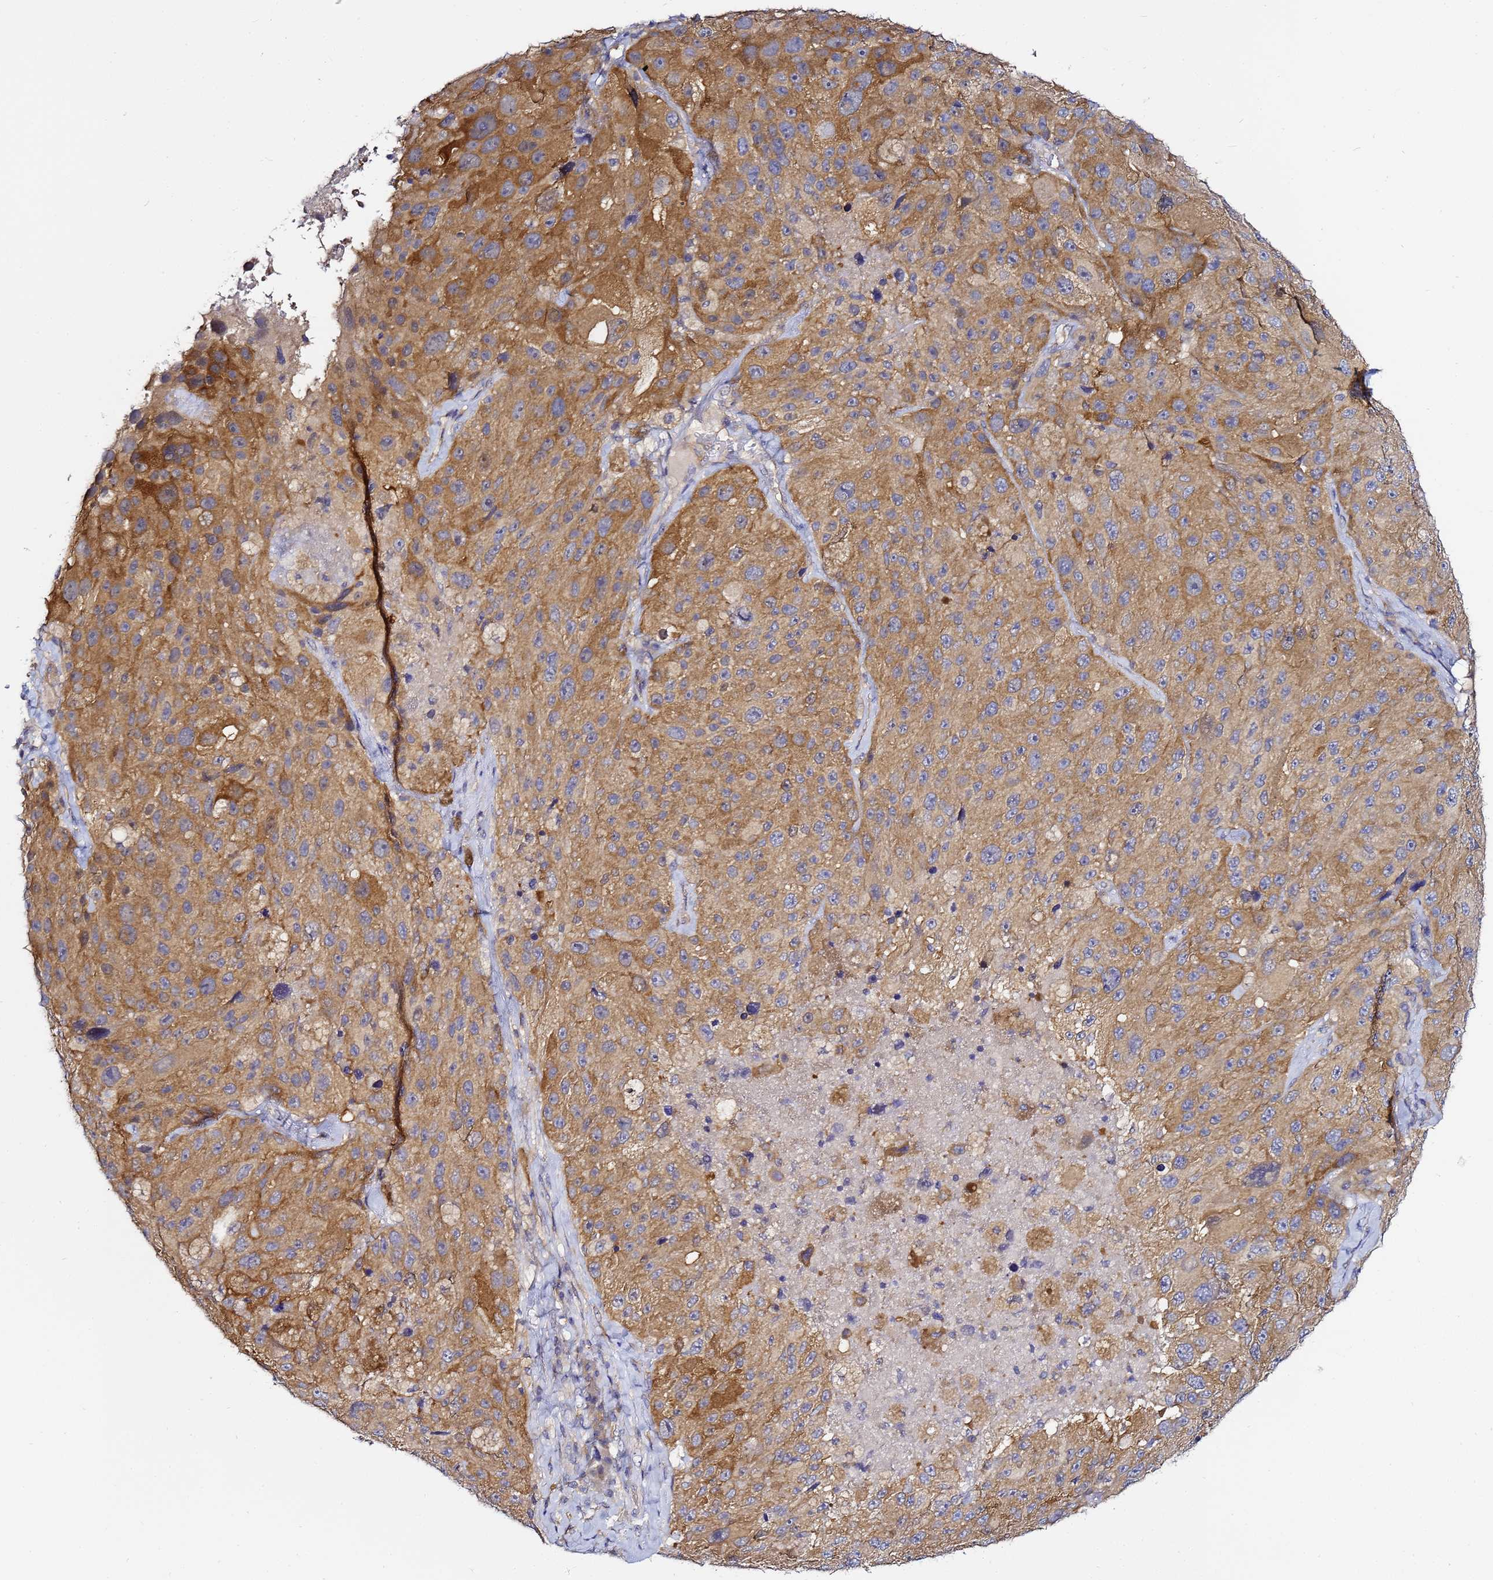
{"staining": {"intensity": "moderate", "quantity": ">75%", "location": "cytoplasmic/membranous"}, "tissue": "melanoma", "cell_type": "Tumor cells", "image_type": "cancer", "snomed": [{"axis": "morphology", "description": "Malignant melanoma, Metastatic site"}, {"axis": "topography", "description": "Lymph node"}], "caption": "Immunohistochemical staining of human malignant melanoma (metastatic site) exhibits moderate cytoplasmic/membranous protein staining in approximately >75% of tumor cells.", "gene": "LENG1", "patient": {"sex": "male", "age": 62}}